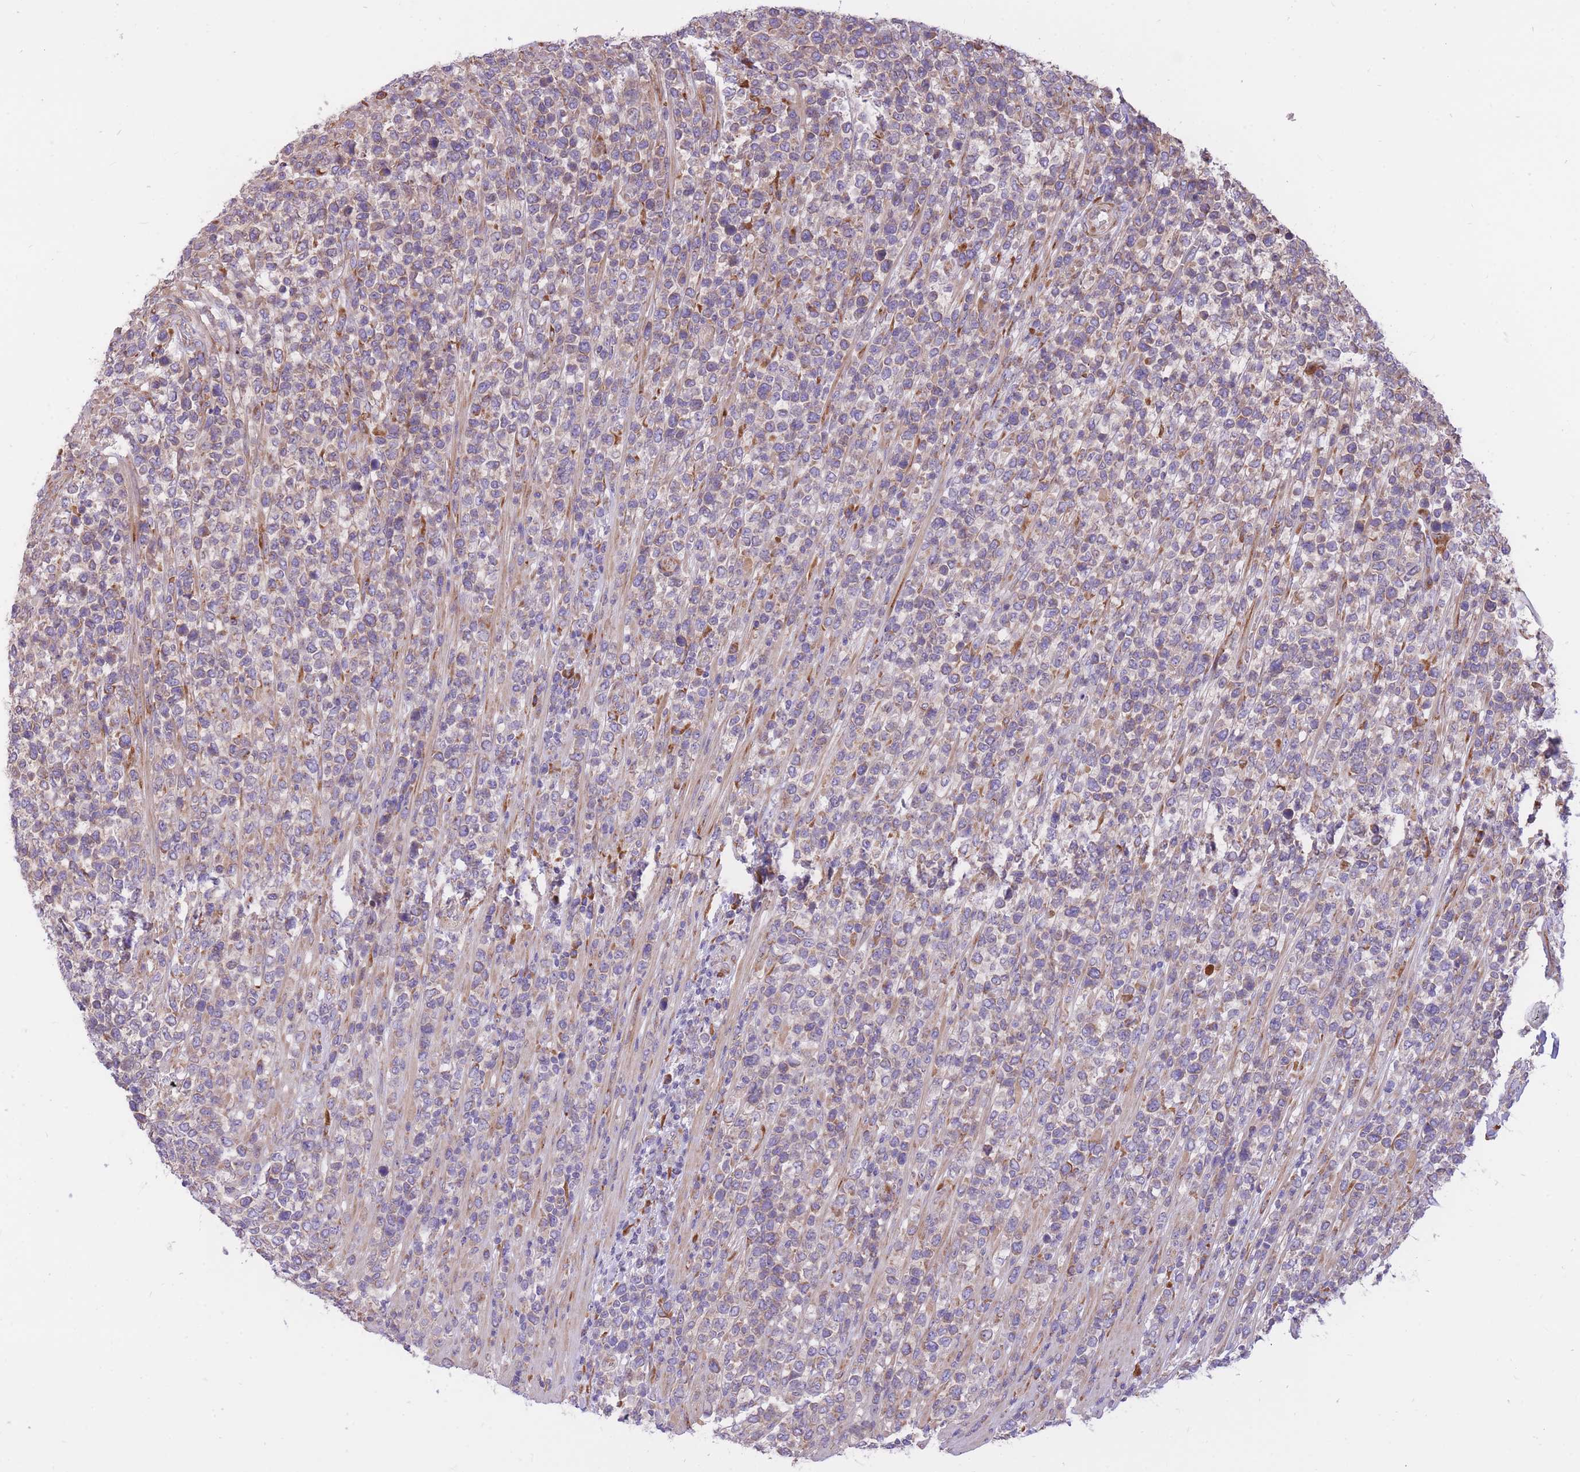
{"staining": {"intensity": "negative", "quantity": "none", "location": "none"}, "tissue": "lymphoma", "cell_type": "Tumor cells", "image_type": "cancer", "snomed": [{"axis": "morphology", "description": "Malignant lymphoma, non-Hodgkin's type, High grade"}, {"axis": "topography", "description": "Soft tissue"}], "caption": "Immunohistochemistry micrograph of neoplastic tissue: human malignant lymphoma, non-Hodgkin's type (high-grade) stained with DAB reveals no significant protein staining in tumor cells.", "gene": "GBP7", "patient": {"sex": "female", "age": 56}}